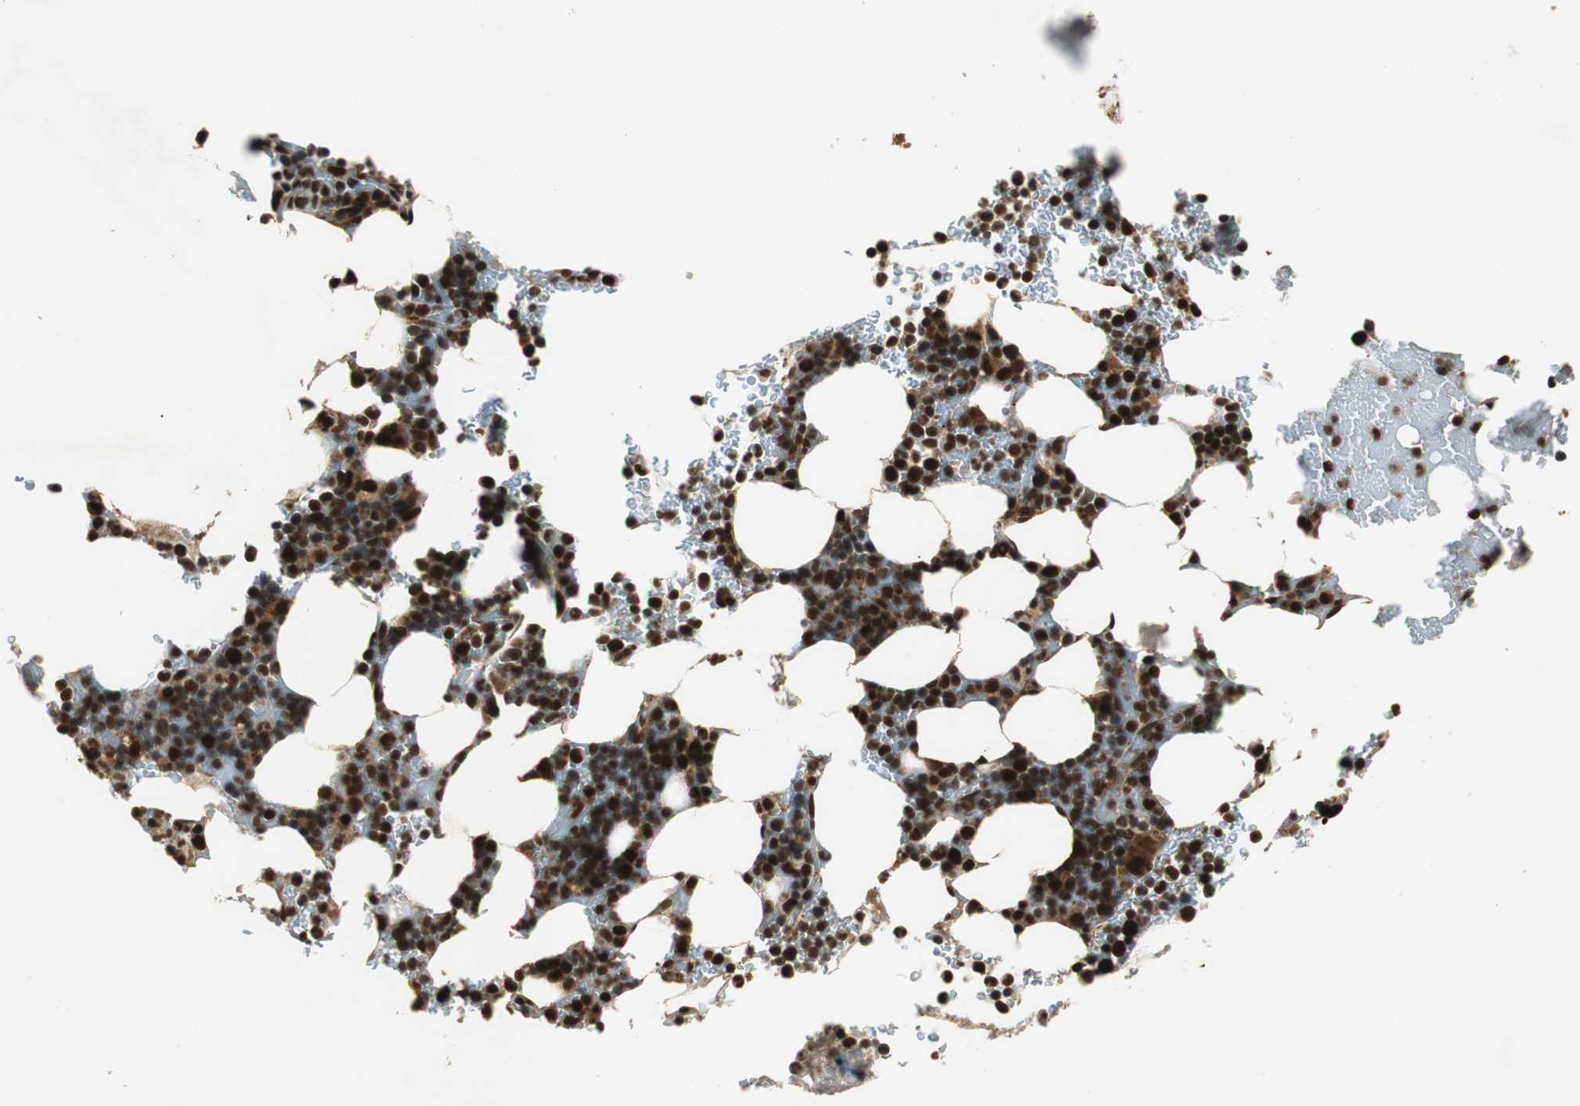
{"staining": {"intensity": "strong", "quantity": ">75%", "location": "cytoplasmic/membranous,nuclear"}, "tissue": "bone marrow", "cell_type": "Hematopoietic cells", "image_type": "normal", "snomed": [{"axis": "morphology", "description": "Normal tissue, NOS"}, {"axis": "topography", "description": "Bone marrow"}], "caption": "Immunohistochemical staining of benign human bone marrow exhibits >75% levels of strong cytoplasmic/membranous,nuclear protein expression in approximately >75% of hematopoietic cells.", "gene": "RPA3", "patient": {"sex": "female", "age": 73}}